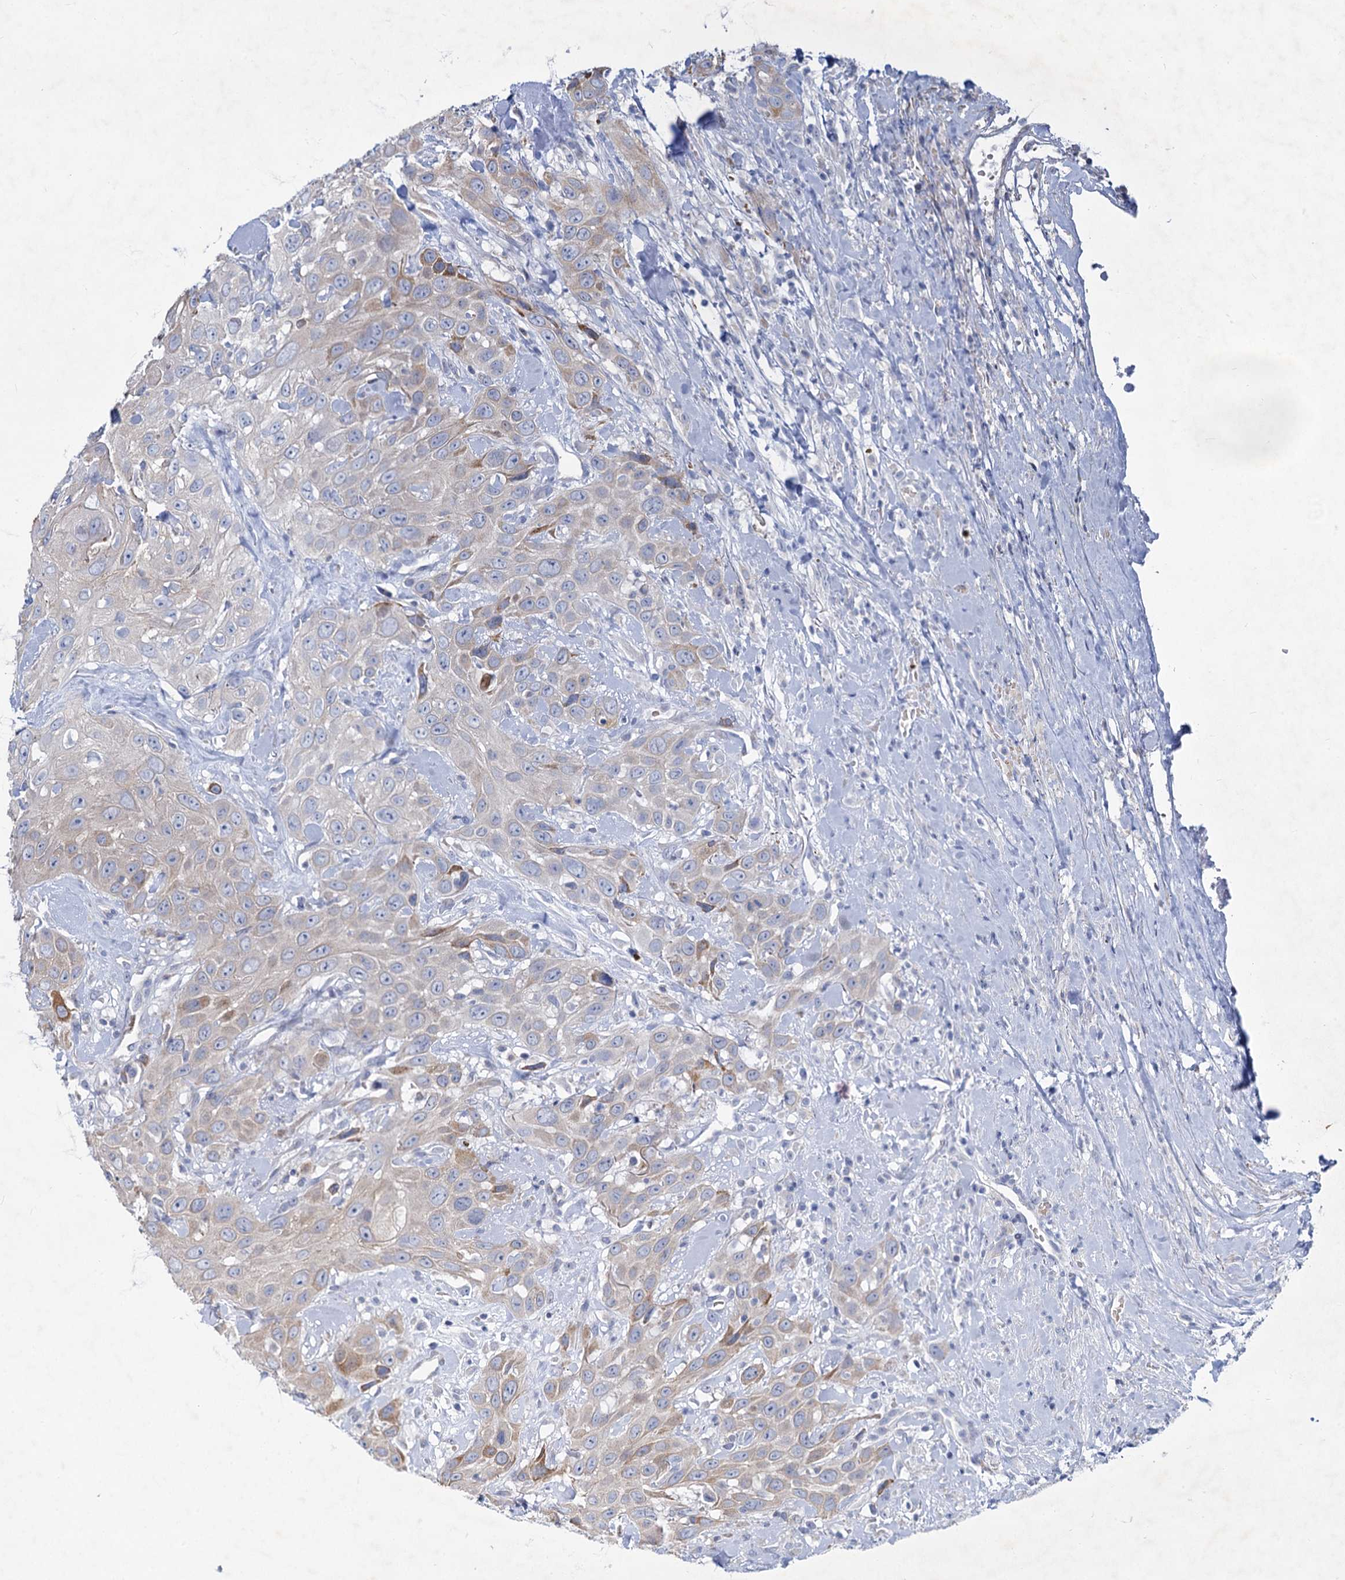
{"staining": {"intensity": "moderate", "quantity": "<25%", "location": "cytoplasmic/membranous"}, "tissue": "head and neck cancer", "cell_type": "Tumor cells", "image_type": "cancer", "snomed": [{"axis": "morphology", "description": "Squamous cell carcinoma, NOS"}, {"axis": "topography", "description": "Head-Neck"}], "caption": "Moderate cytoplasmic/membranous staining is present in about <25% of tumor cells in head and neck squamous cell carcinoma. (DAB IHC, brown staining for protein, blue staining for nuclei).", "gene": "PRSS35", "patient": {"sex": "male", "age": 81}}